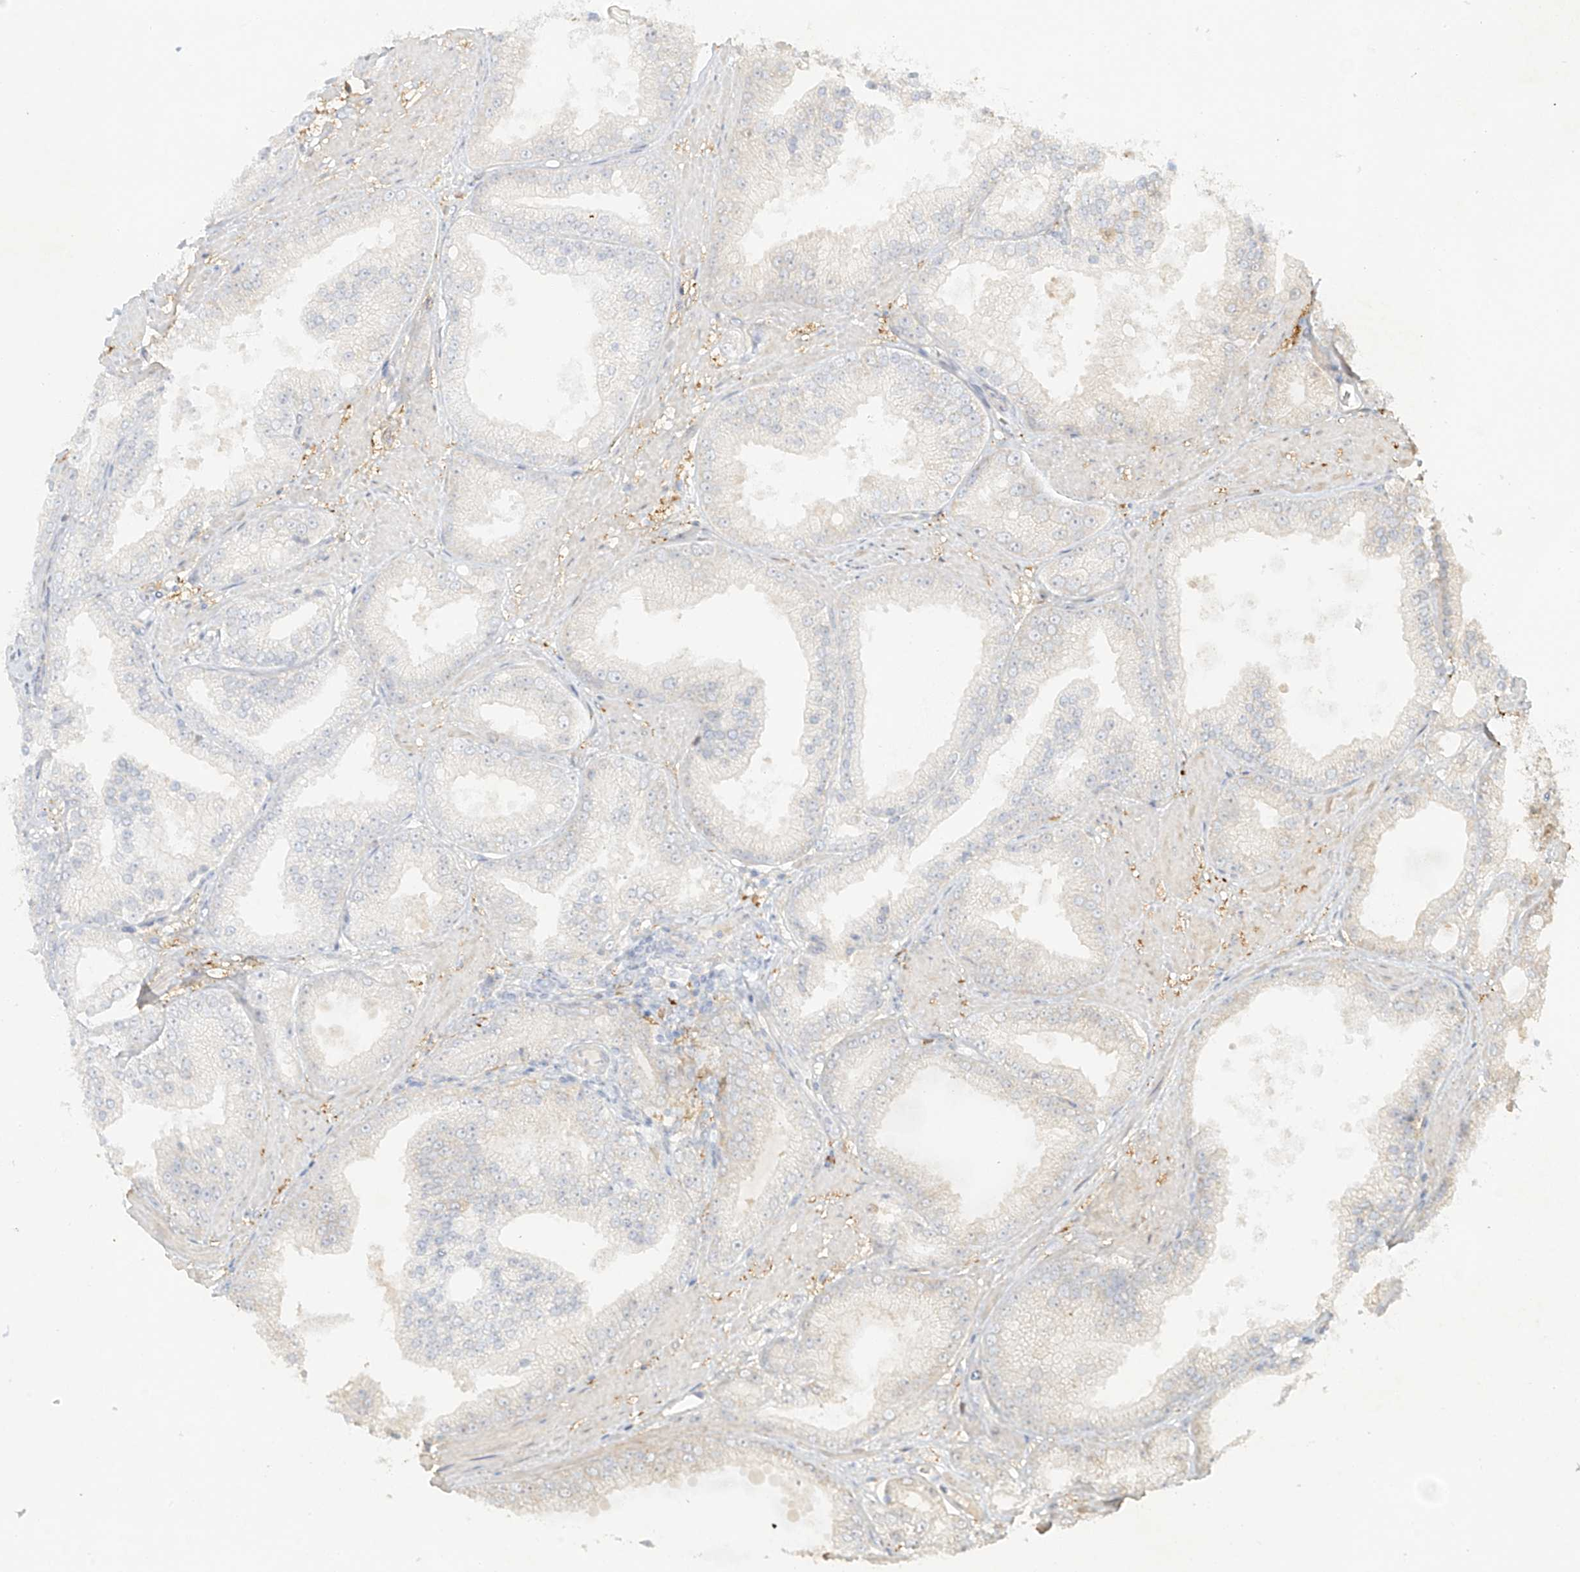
{"staining": {"intensity": "negative", "quantity": "none", "location": "none"}, "tissue": "prostate cancer", "cell_type": "Tumor cells", "image_type": "cancer", "snomed": [{"axis": "morphology", "description": "Adenocarcinoma, Low grade"}, {"axis": "topography", "description": "Prostate"}], "caption": "Prostate low-grade adenocarcinoma was stained to show a protein in brown. There is no significant staining in tumor cells. (IHC, brightfield microscopy, high magnification).", "gene": "UPK1B", "patient": {"sex": "male", "age": 67}}